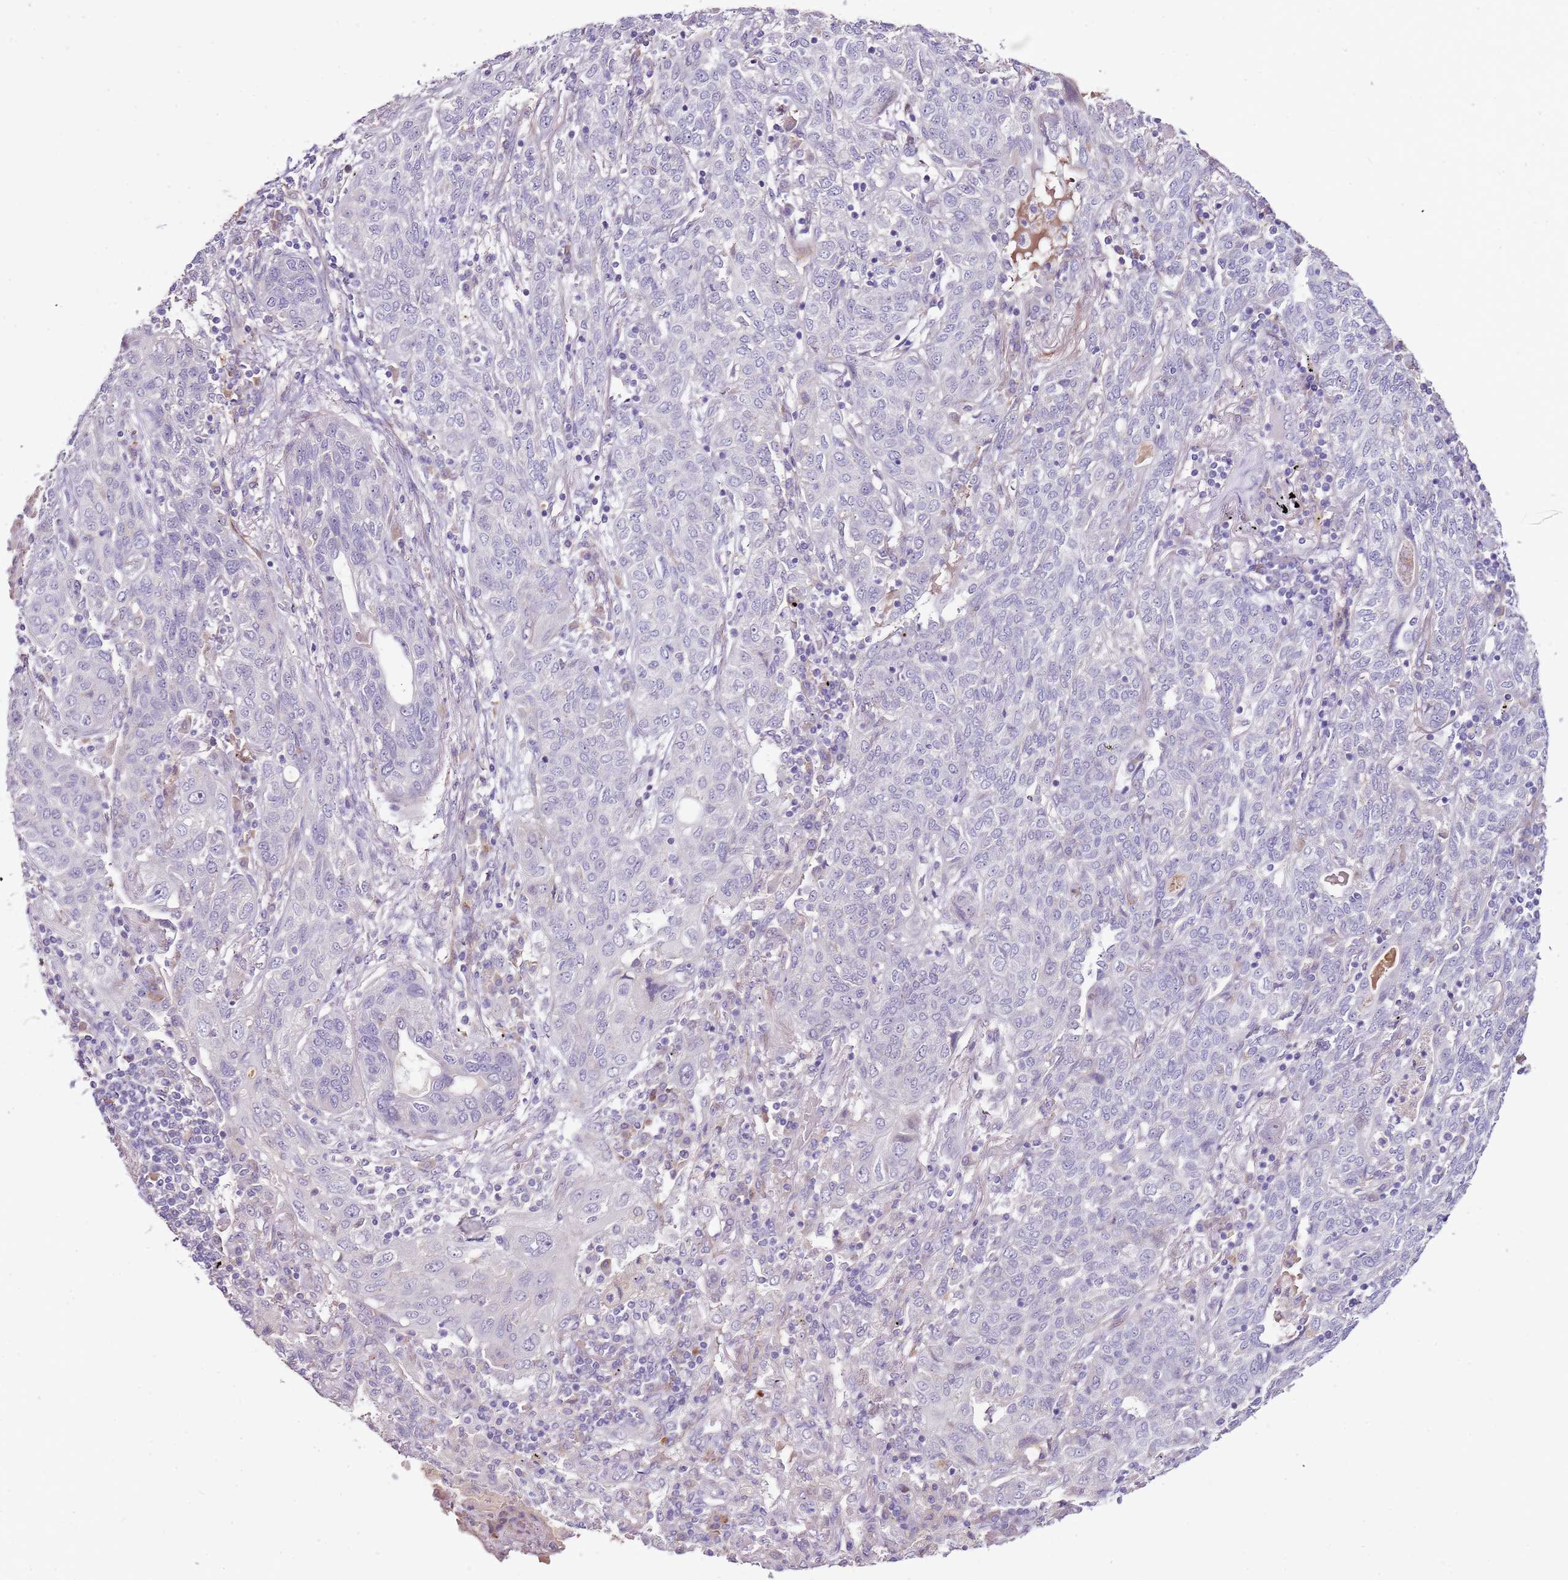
{"staining": {"intensity": "negative", "quantity": "none", "location": "none"}, "tissue": "lung cancer", "cell_type": "Tumor cells", "image_type": "cancer", "snomed": [{"axis": "morphology", "description": "Squamous cell carcinoma, NOS"}, {"axis": "topography", "description": "Lung"}], "caption": "The histopathology image exhibits no staining of tumor cells in lung squamous cell carcinoma.", "gene": "NKX2-3", "patient": {"sex": "female", "age": 70}}